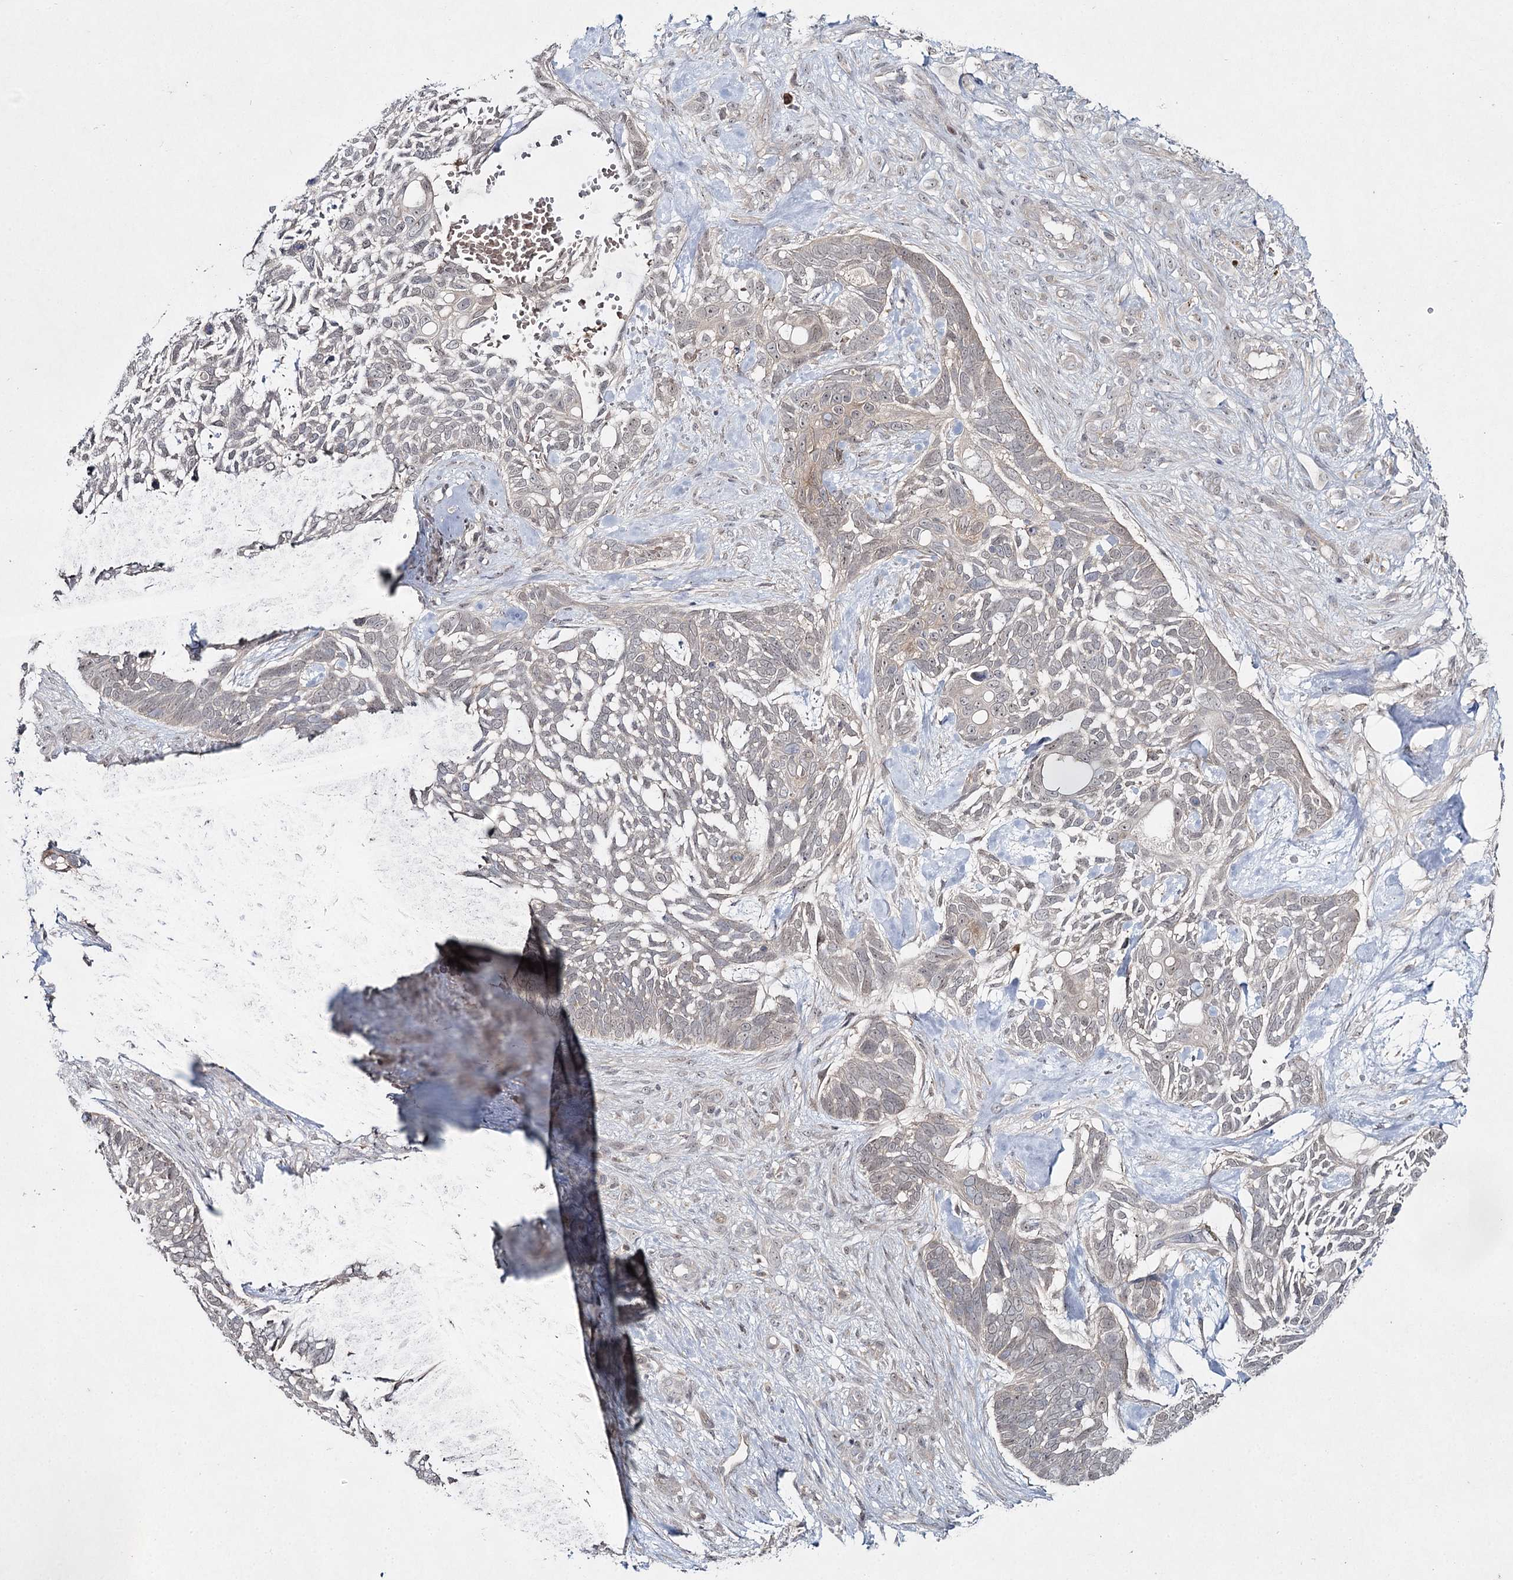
{"staining": {"intensity": "negative", "quantity": "none", "location": "none"}, "tissue": "skin cancer", "cell_type": "Tumor cells", "image_type": "cancer", "snomed": [{"axis": "morphology", "description": "Basal cell carcinoma"}, {"axis": "topography", "description": "Skin"}], "caption": "Immunohistochemistry of skin basal cell carcinoma displays no expression in tumor cells.", "gene": "WDR44", "patient": {"sex": "male", "age": 88}}